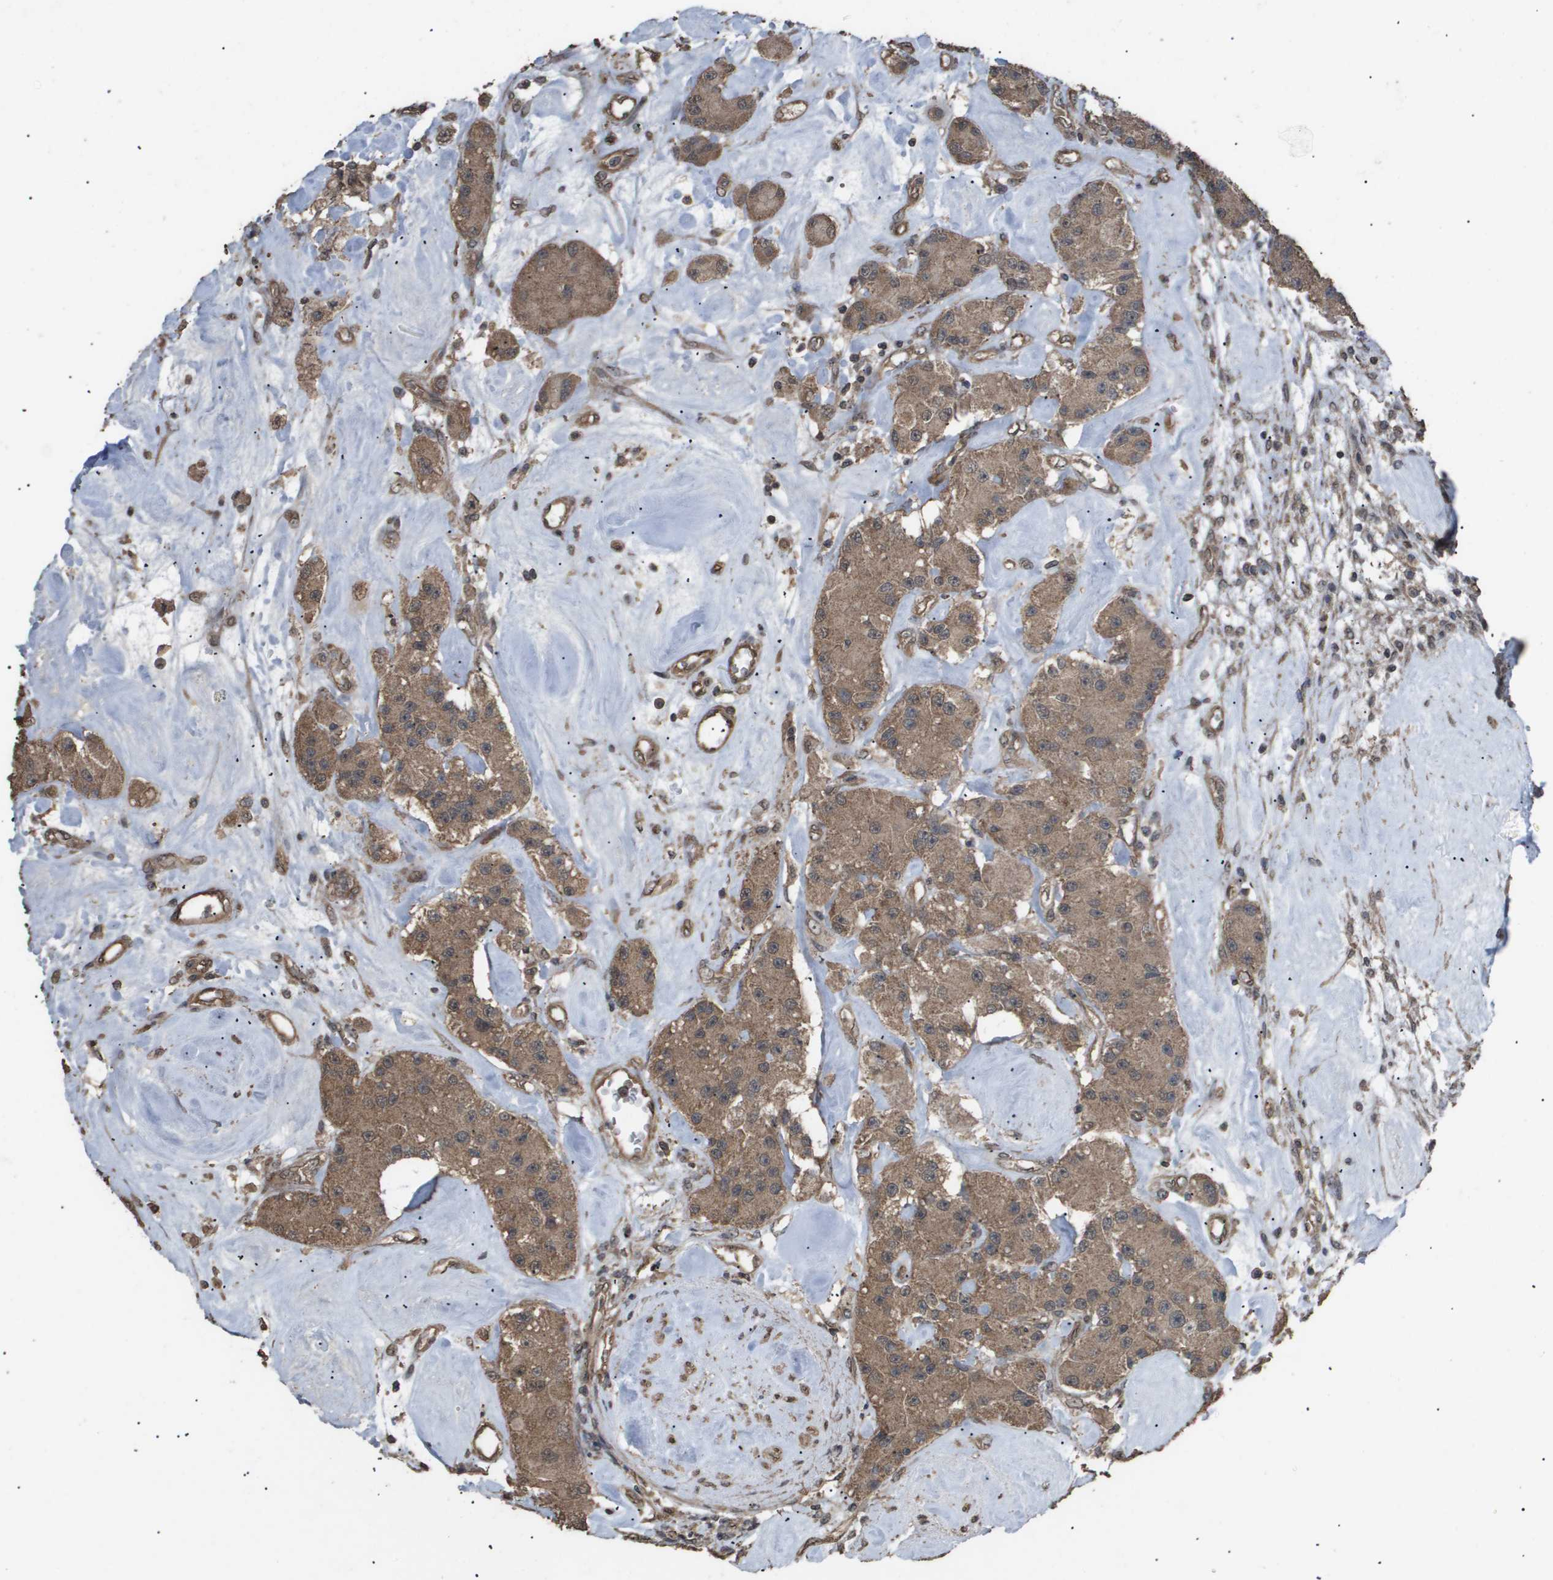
{"staining": {"intensity": "moderate", "quantity": ">75%", "location": "cytoplasmic/membranous"}, "tissue": "carcinoid", "cell_type": "Tumor cells", "image_type": "cancer", "snomed": [{"axis": "morphology", "description": "Carcinoid, malignant, NOS"}, {"axis": "topography", "description": "Pancreas"}], "caption": "IHC of carcinoid demonstrates medium levels of moderate cytoplasmic/membranous expression in approximately >75% of tumor cells.", "gene": "CUL5", "patient": {"sex": "male", "age": 41}}